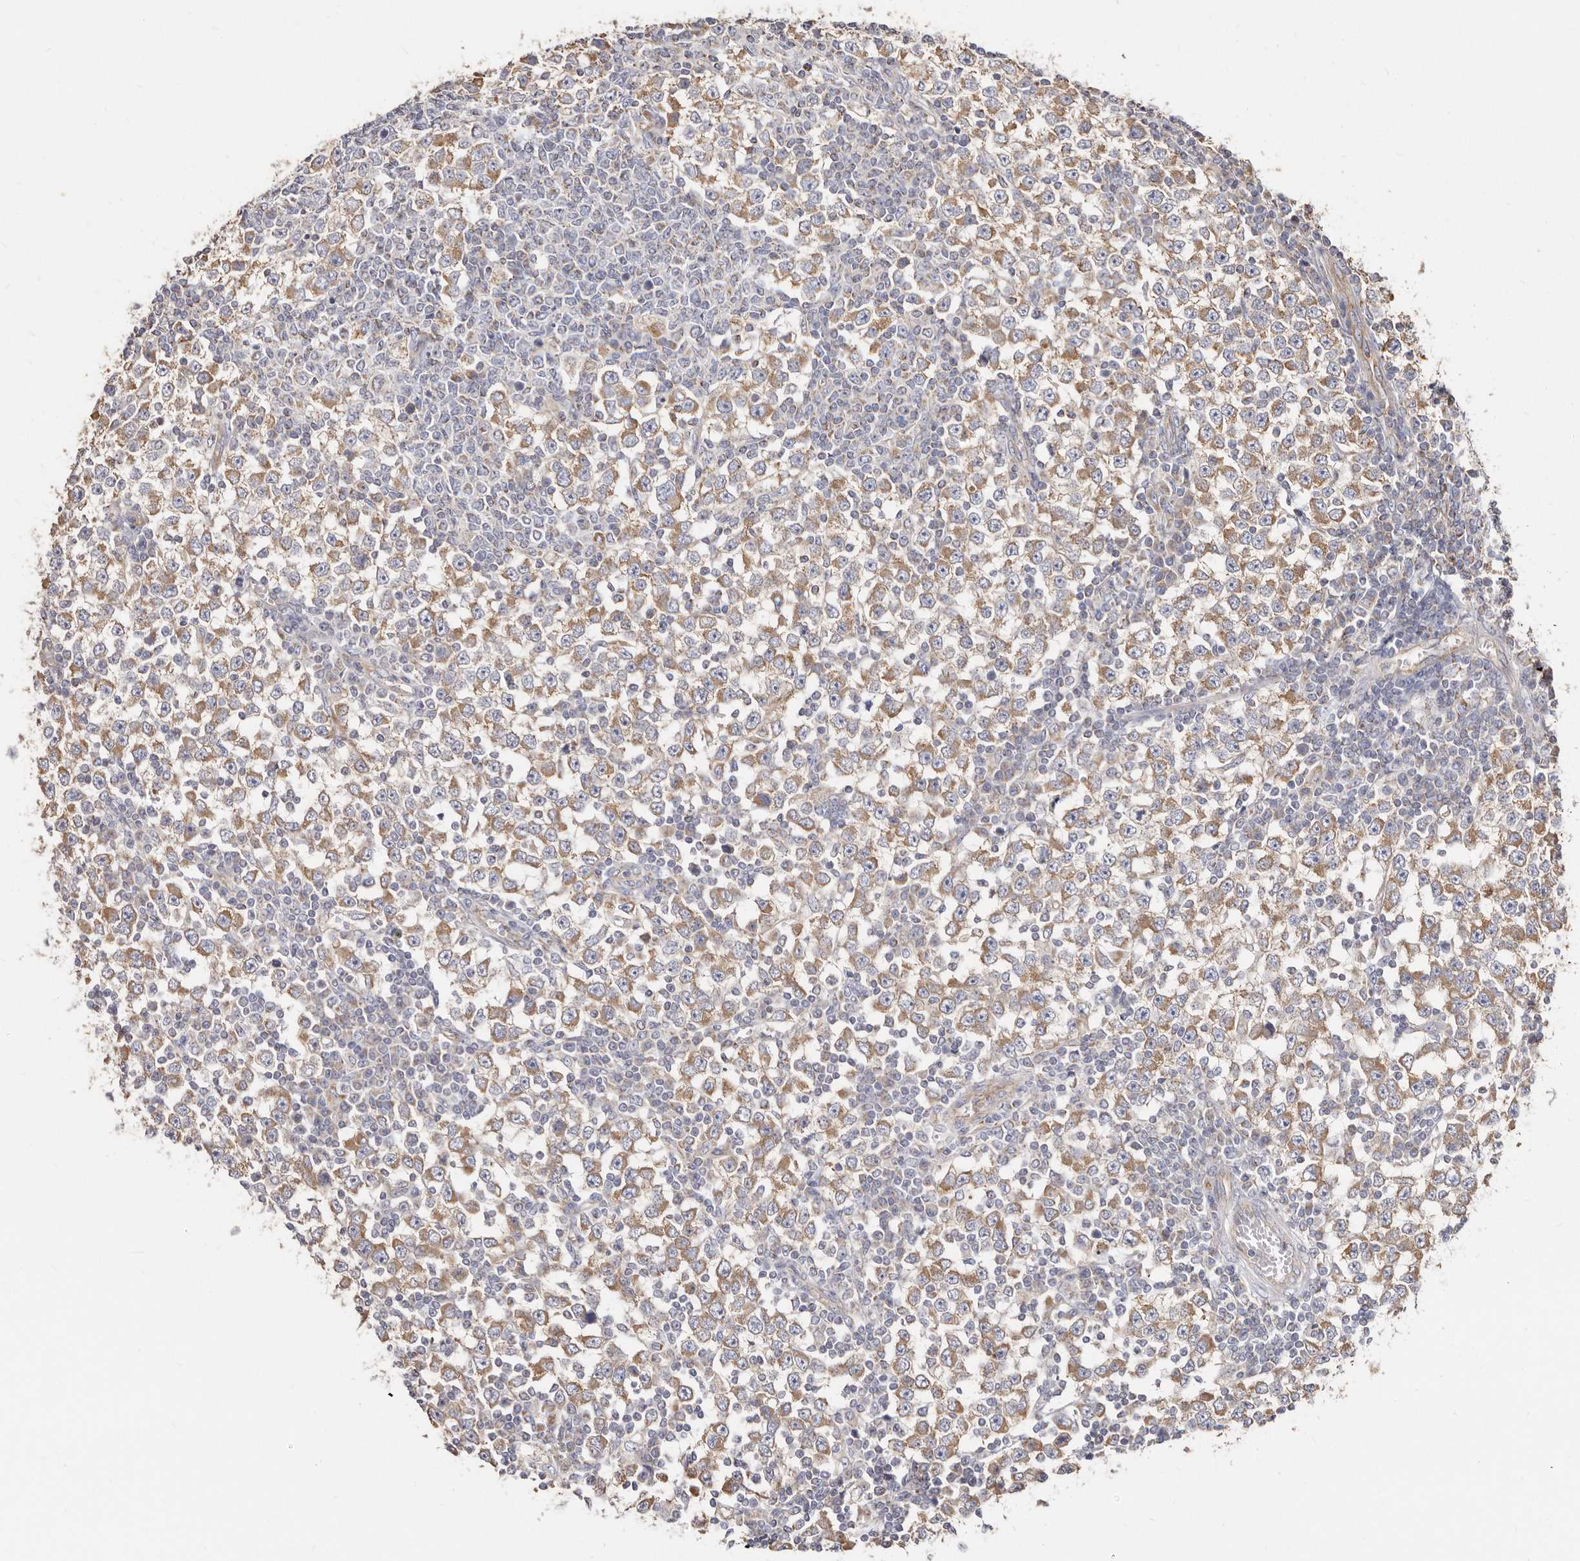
{"staining": {"intensity": "moderate", "quantity": ">75%", "location": "cytoplasmic/membranous"}, "tissue": "testis cancer", "cell_type": "Tumor cells", "image_type": "cancer", "snomed": [{"axis": "morphology", "description": "Seminoma, NOS"}, {"axis": "topography", "description": "Testis"}], "caption": "A histopathology image of human seminoma (testis) stained for a protein demonstrates moderate cytoplasmic/membranous brown staining in tumor cells. (IHC, brightfield microscopy, high magnification).", "gene": "BAIAP2L1", "patient": {"sex": "male", "age": 65}}